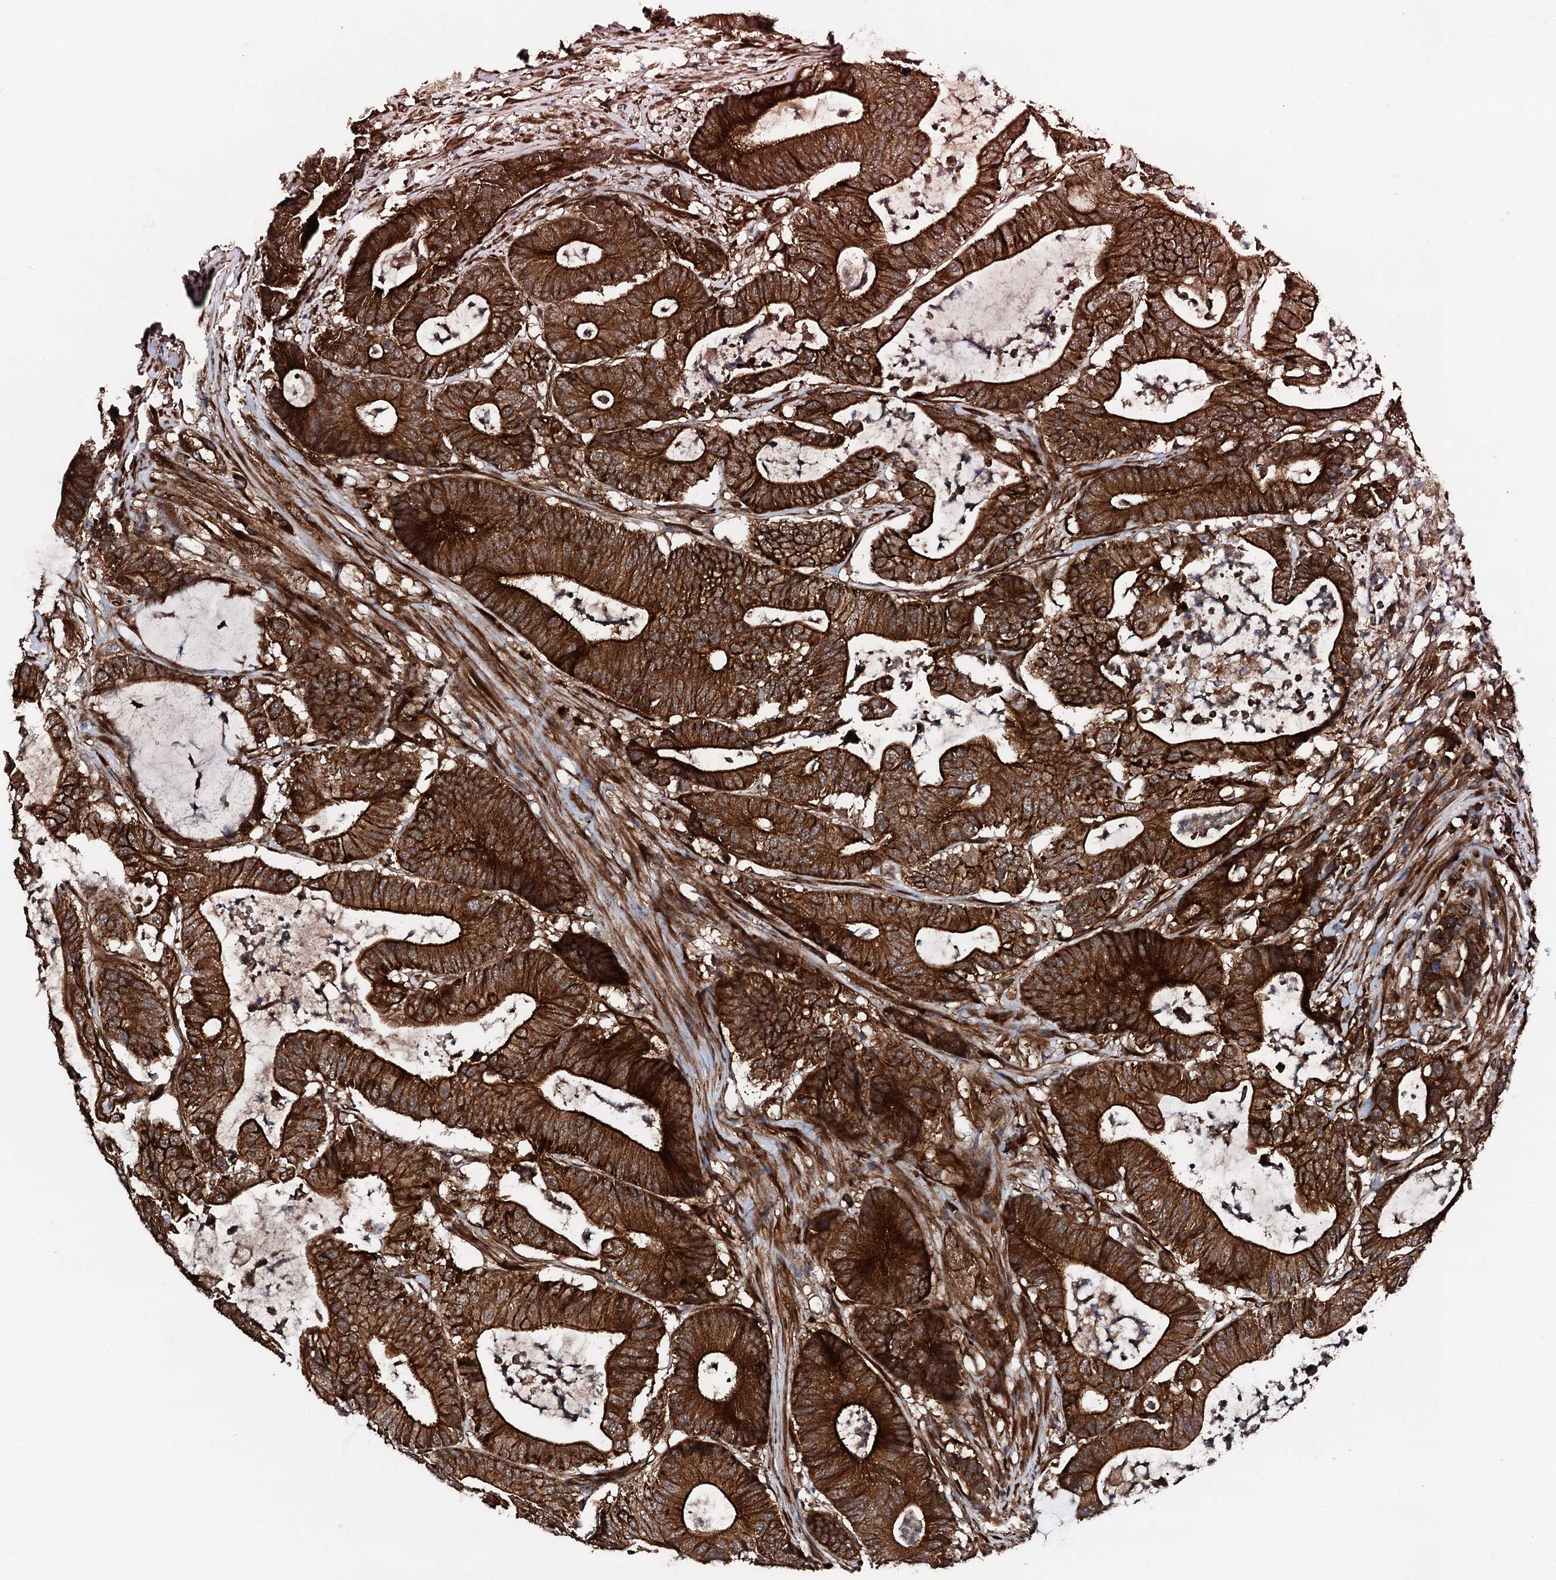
{"staining": {"intensity": "strong", "quantity": ">75%", "location": "cytoplasmic/membranous"}, "tissue": "colorectal cancer", "cell_type": "Tumor cells", "image_type": "cancer", "snomed": [{"axis": "morphology", "description": "Adenocarcinoma, NOS"}, {"axis": "topography", "description": "Colon"}], "caption": "Colorectal adenocarcinoma tissue demonstrates strong cytoplasmic/membranous staining in about >75% of tumor cells, visualized by immunohistochemistry. Using DAB (3,3'-diaminobenzidine) (brown) and hematoxylin (blue) stains, captured at high magnification using brightfield microscopy.", "gene": "FLYWCH1", "patient": {"sex": "female", "age": 84}}